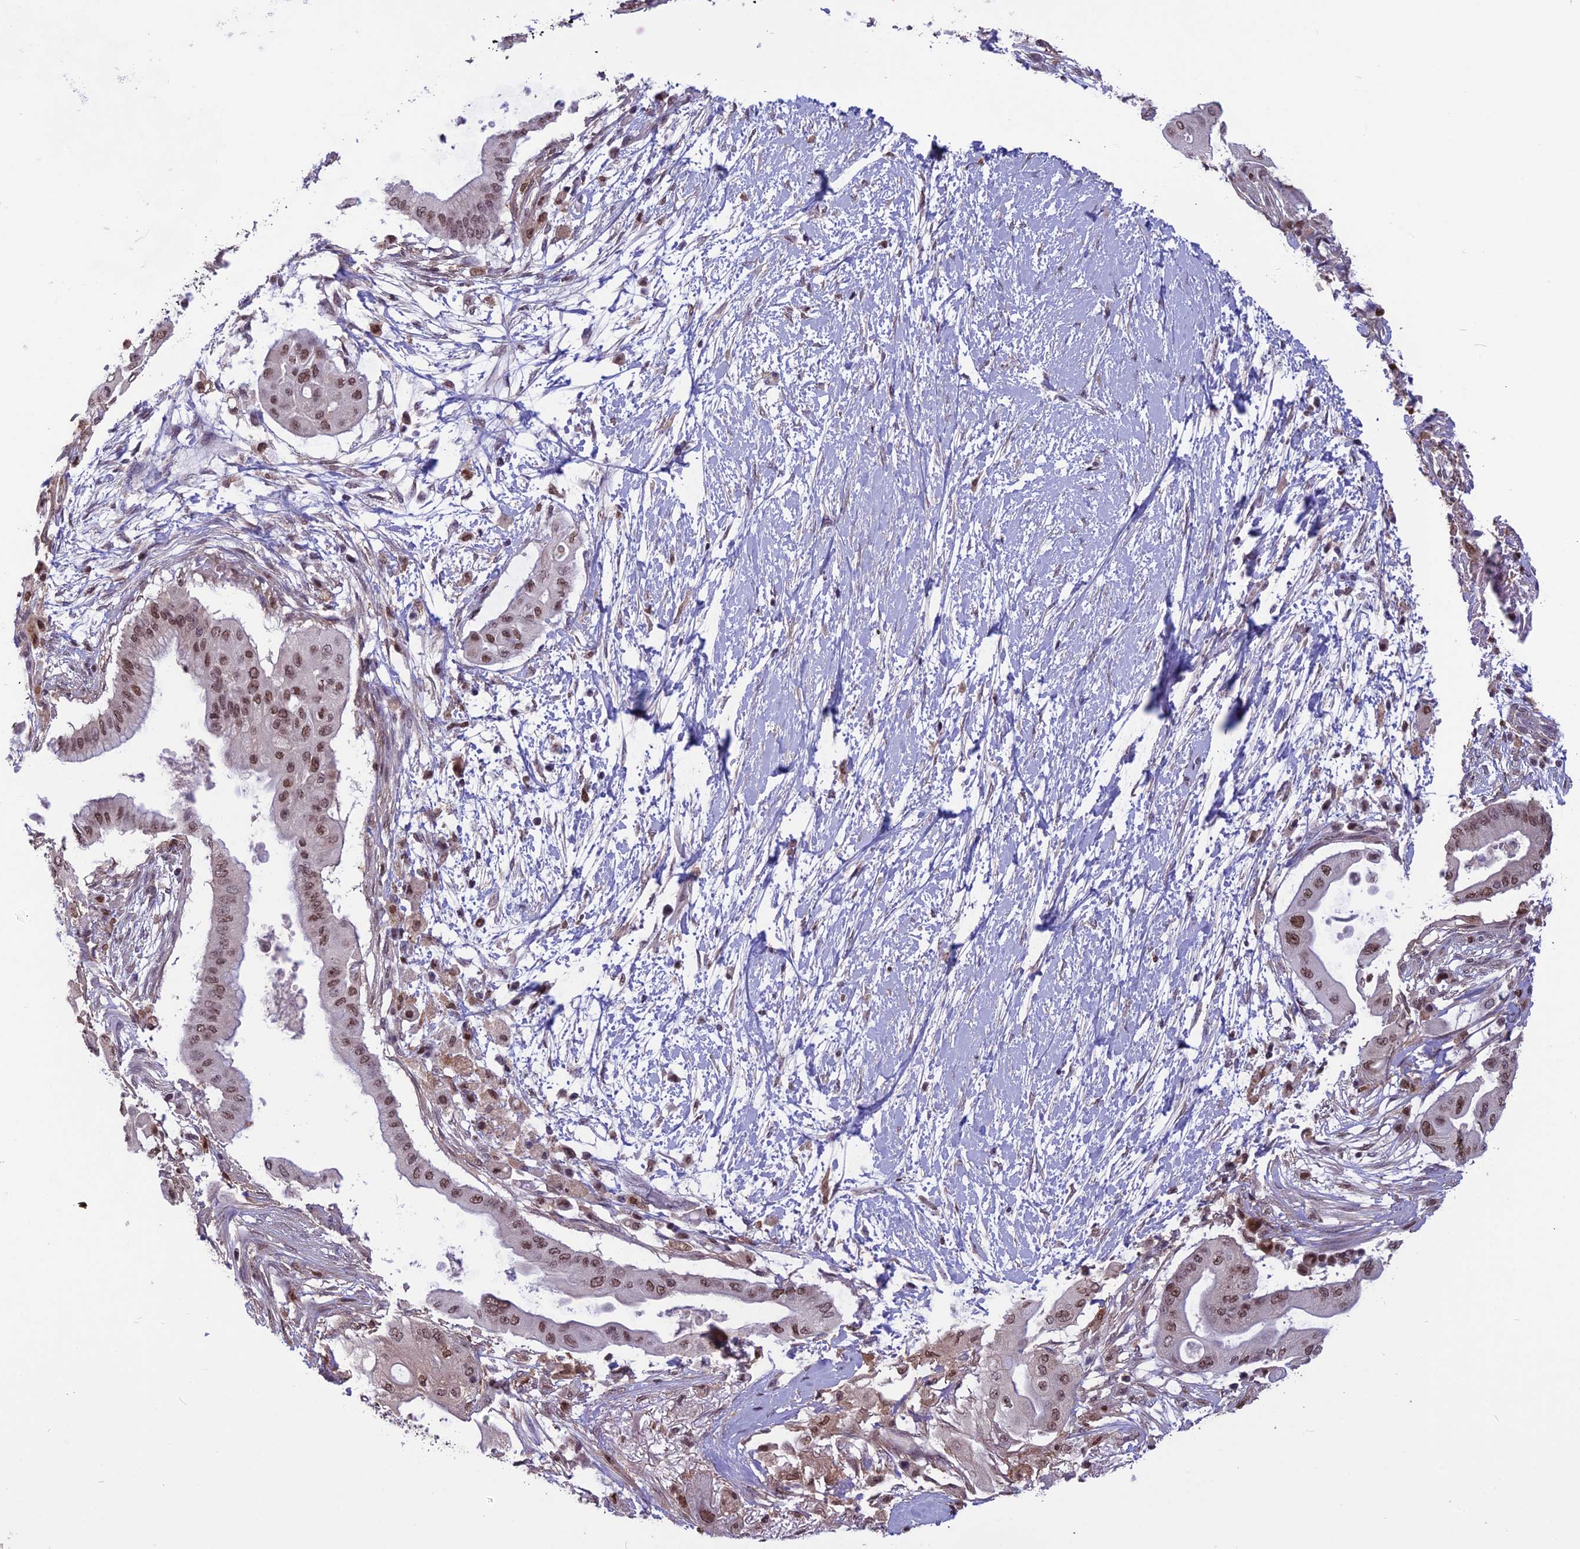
{"staining": {"intensity": "moderate", "quantity": ">75%", "location": "nuclear"}, "tissue": "pancreatic cancer", "cell_type": "Tumor cells", "image_type": "cancer", "snomed": [{"axis": "morphology", "description": "Adenocarcinoma, NOS"}, {"axis": "topography", "description": "Pancreas"}], "caption": "Immunohistochemical staining of adenocarcinoma (pancreatic) reveals medium levels of moderate nuclear protein positivity in approximately >75% of tumor cells.", "gene": "MIS12", "patient": {"sex": "male", "age": 68}}